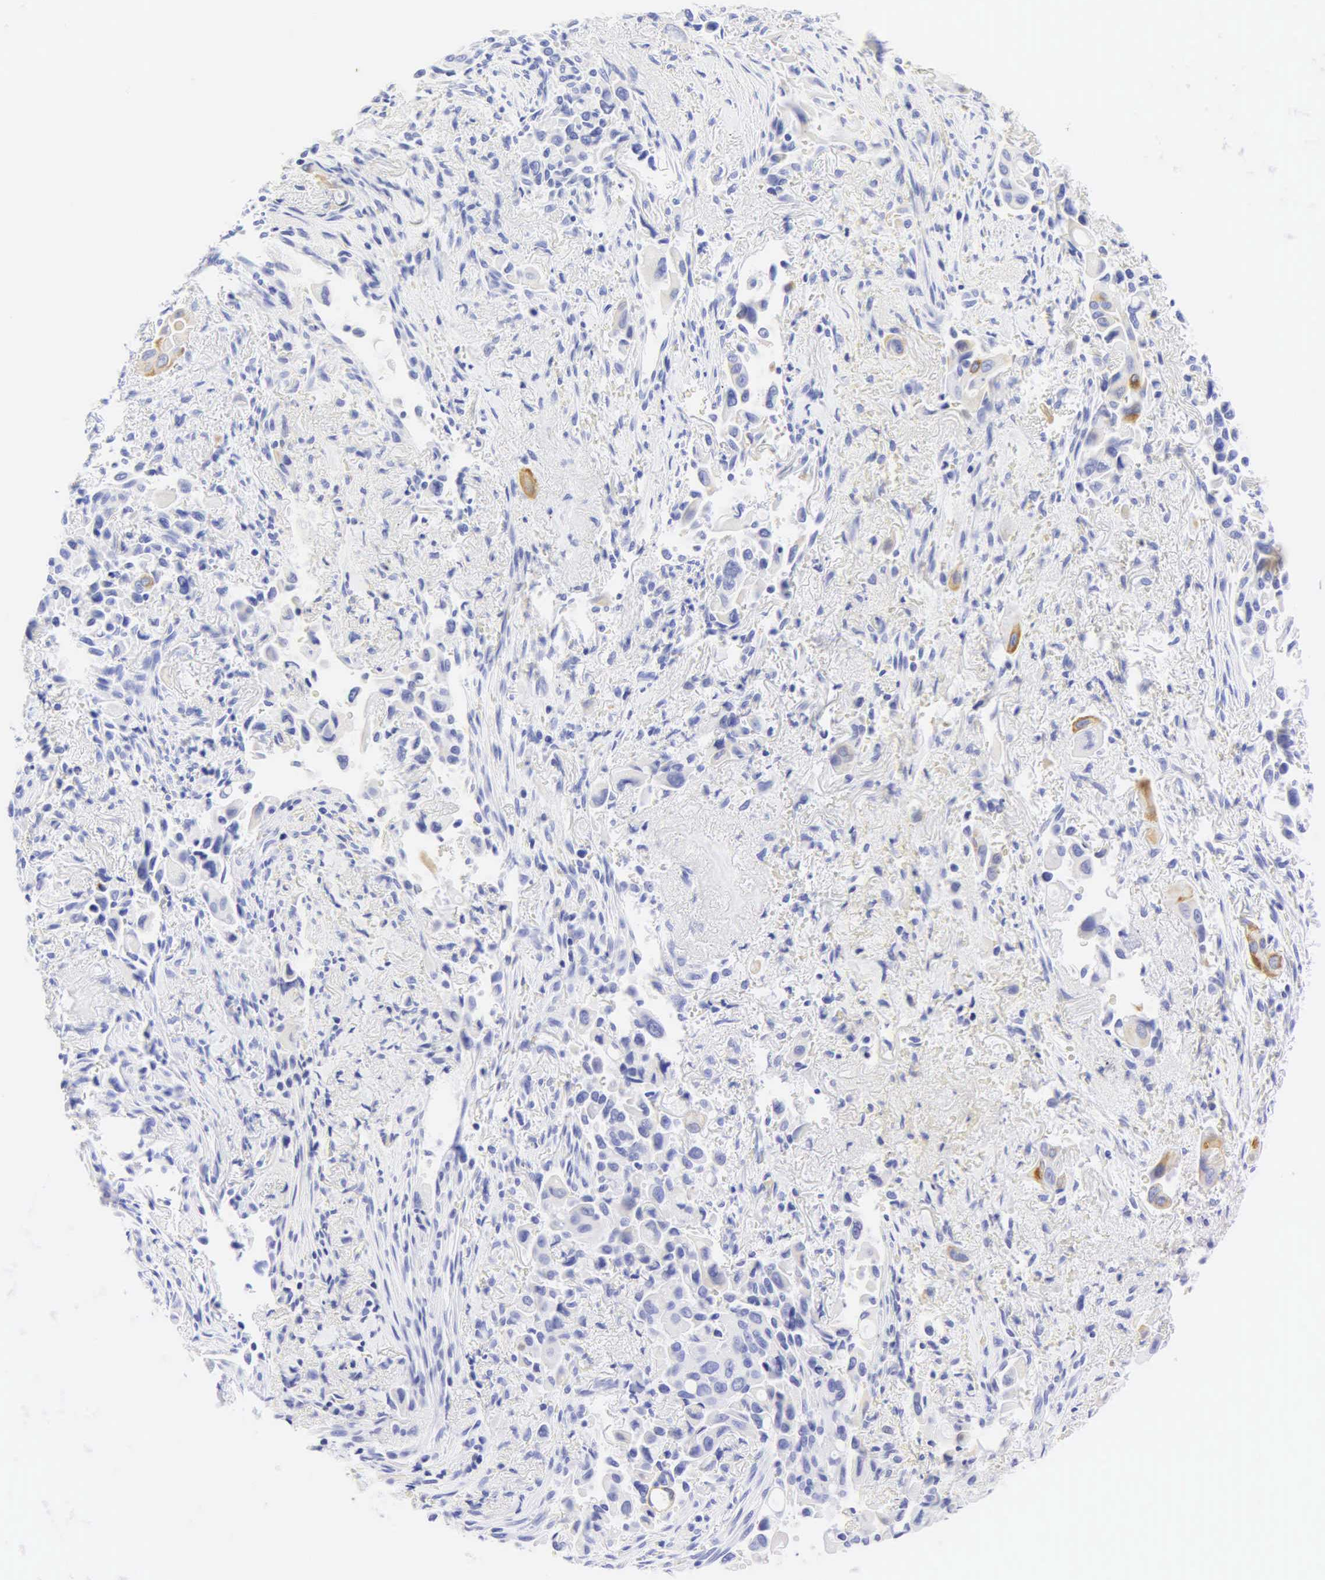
{"staining": {"intensity": "negative", "quantity": "none", "location": "none"}, "tissue": "lung cancer", "cell_type": "Tumor cells", "image_type": "cancer", "snomed": [{"axis": "morphology", "description": "Adenocarcinoma, NOS"}, {"axis": "topography", "description": "Lung"}], "caption": "Tumor cells are negative for brown protein staining in adenocarcinoma (lung). (IHC, brightfield microscopy, high magnification).", "gene": "KRT20", "patient": {"sex": "male", "age": 68}}